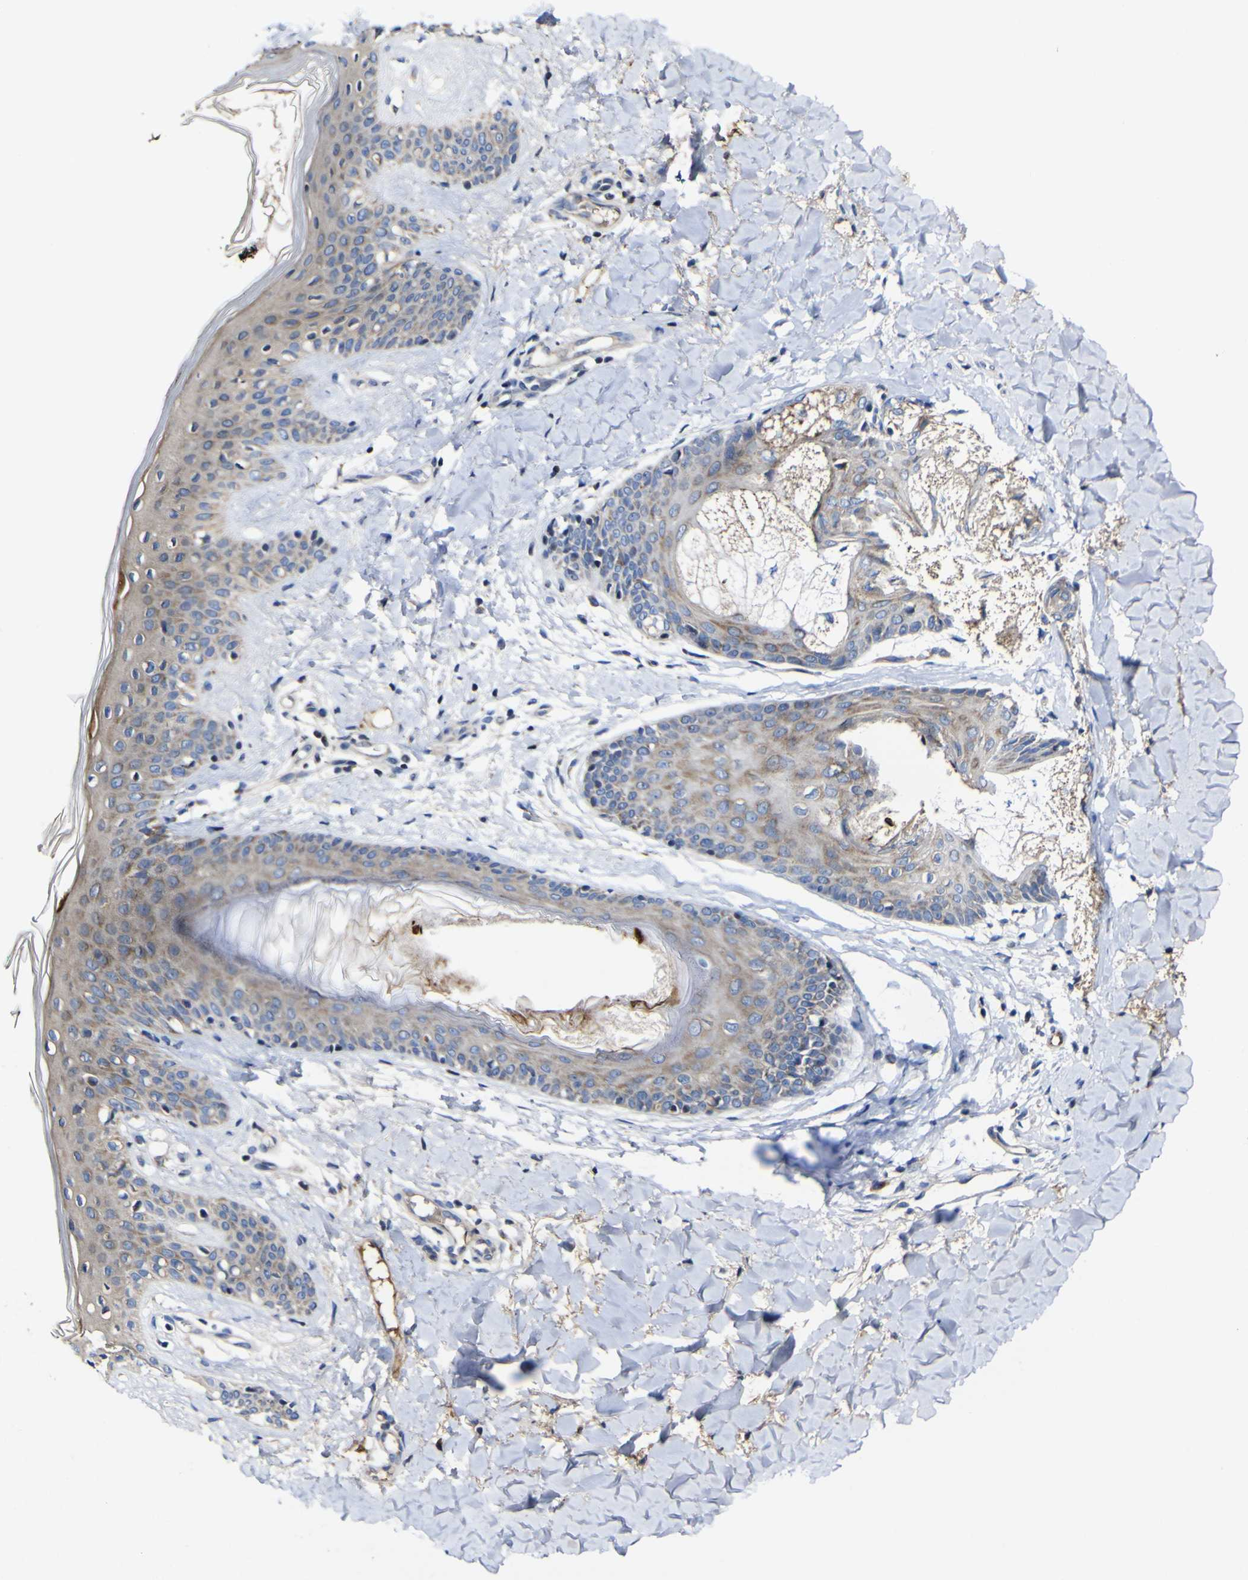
{"staining": {"intensity": "negative", "quantity": "none", "location": "none"}, "tissue": "skin", "cell_type": "Fibroblasts", "image_type": "normal", "snomed": [{"axis": "morphology", "description": "Normal tissue, NOS"}, {"axis": "topography", "description": "Skin"}], "caption": "There is no significant positivity in fibroblasts of skin. The staining was performed using DAB to visualize the protein expression in brown, while the nuclei were stained in blue with hematoxylin (Magnification: 20x).", "gene": "CCDC90B", "patient": {"sex": "male", "age": 16}}